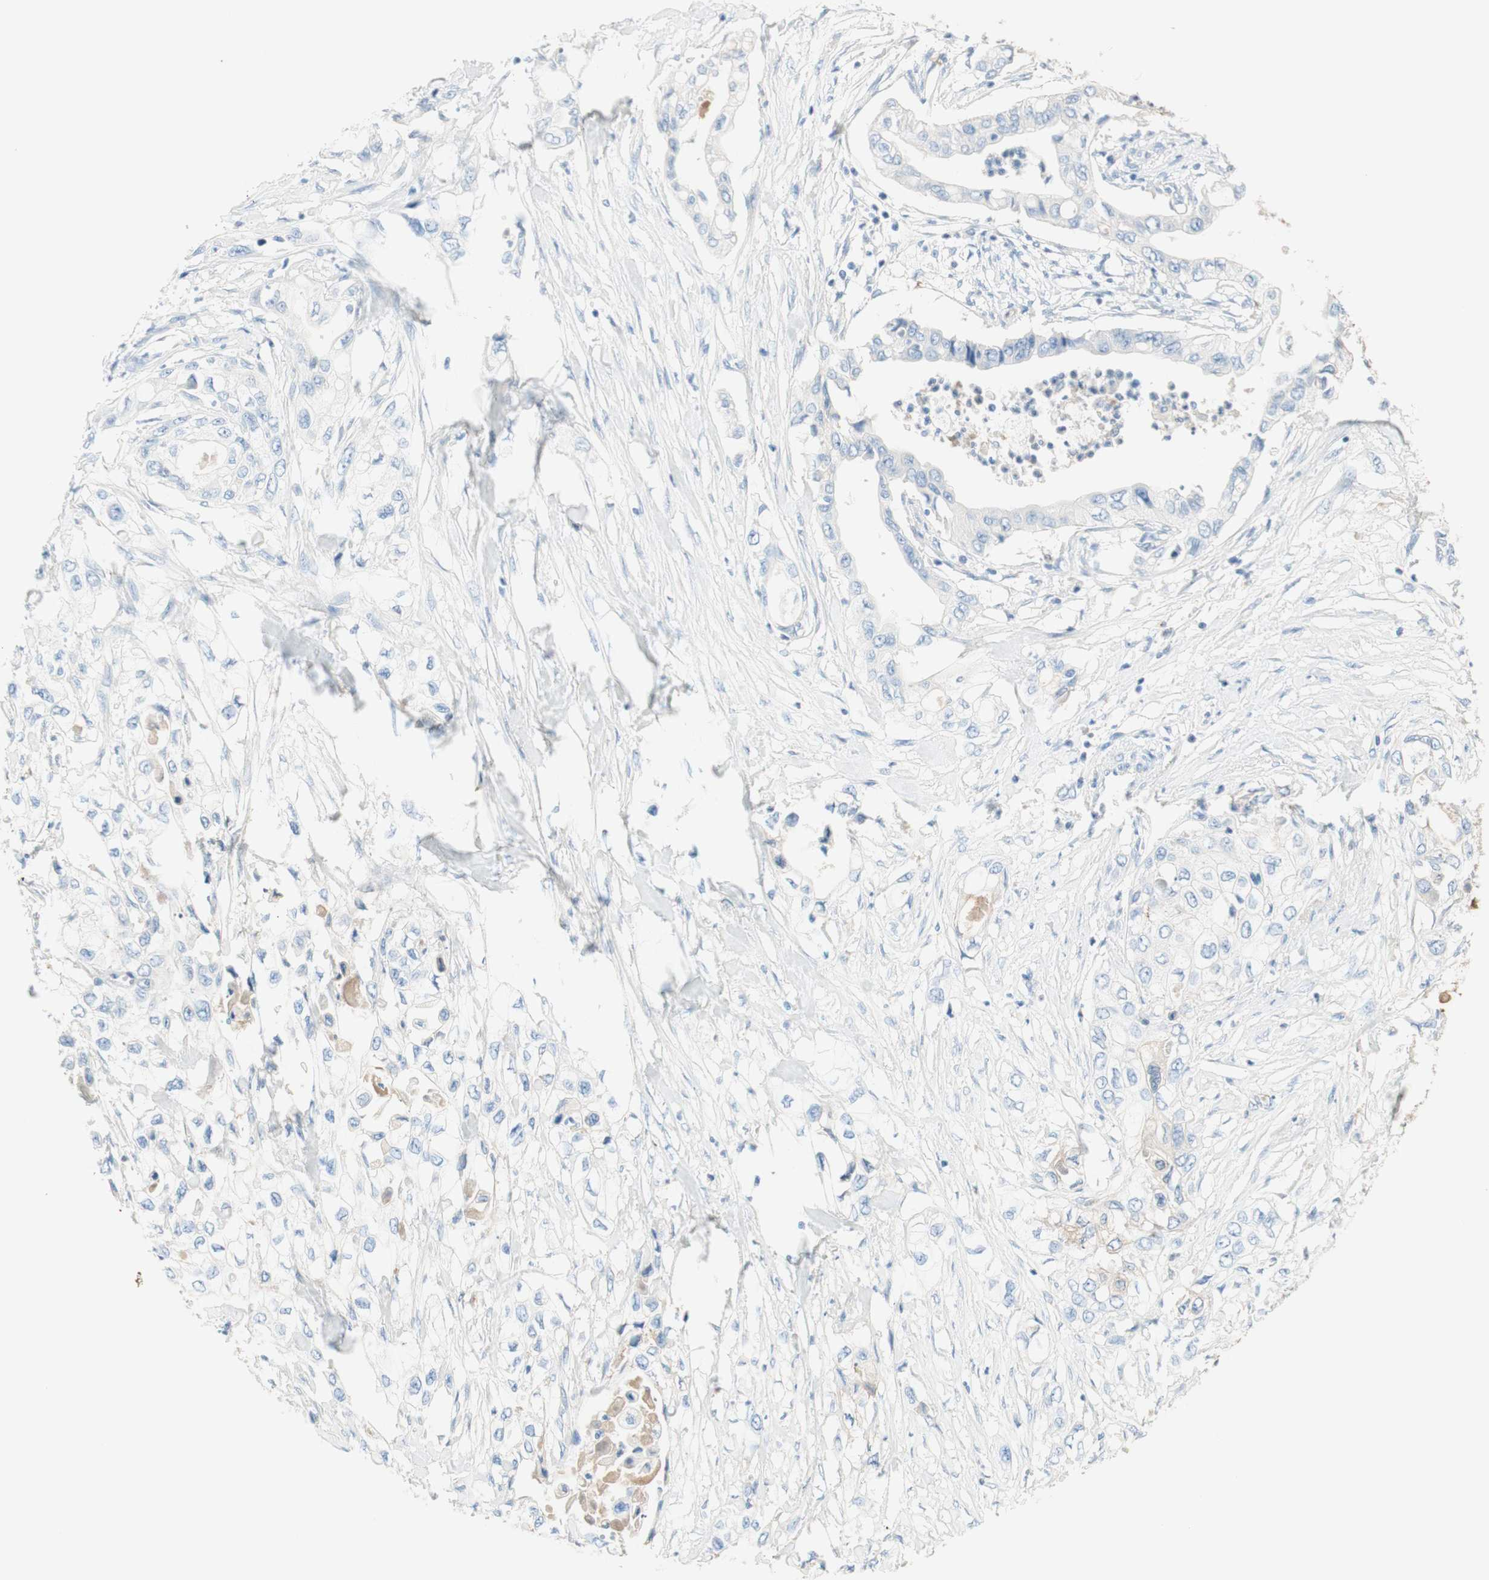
{"staining": {"intensity": "negative", "quantity": "none", "location": "none"}, "tissue": "pancreatic cancer", "cell_type": "Tumor cells", "image_type": "cancer", "snomed": [{"axis": "morphology", "description": "Adenocarcinoma, NOS"}, {"axis": "topography", "description": "Pancreas"}], "caption": "Tumor cells show no significant staining in adenocarcinoma (pancreatic).", "gene": "KNG1", "patient": {"sex": "female", "age": 70}}